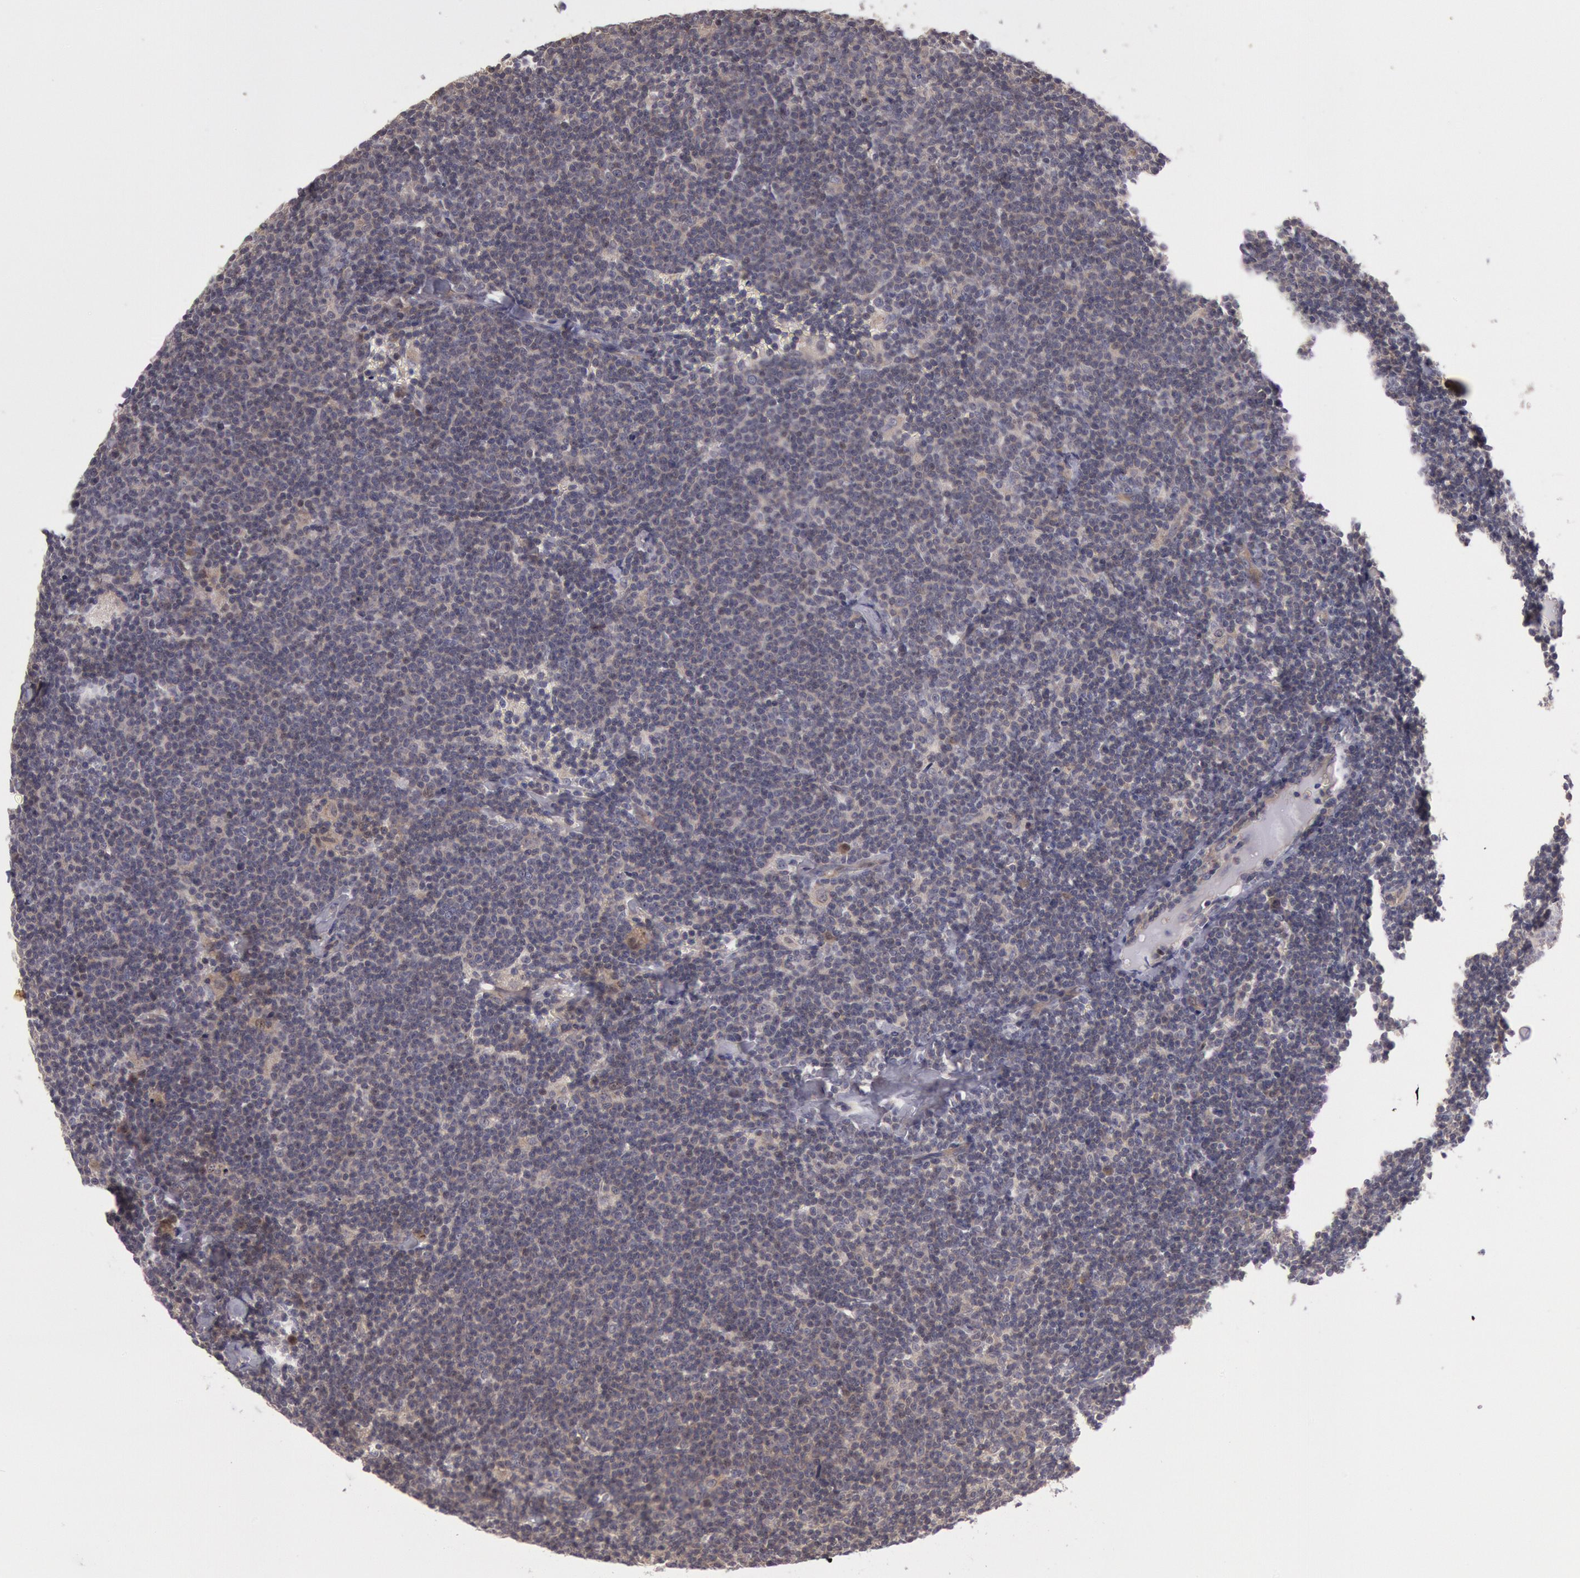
{"staining": {"intensity": "weak", "quantity": ">75%", "location": "cytoplasmic/membranous"}, "tissue": "lymphoma", "cell_type": "Tumor cells", "image_type": "cancer", "snomed": [{"axis": "morphology", "description": "Malignant lymphoma, non-Hodgkin's type, Low grade"}, {"axis": "topography", "description": "Lymph node"}], "caption": "Immunohistochemistry image of lymphoma stained for a protein (brown), which exhibits low levels of weak cytoplasmic/membranous positivity in approximately >75% of tumor cells.", "gene": "TRIB2", "patient": {"sex": "male", "age": 65}}